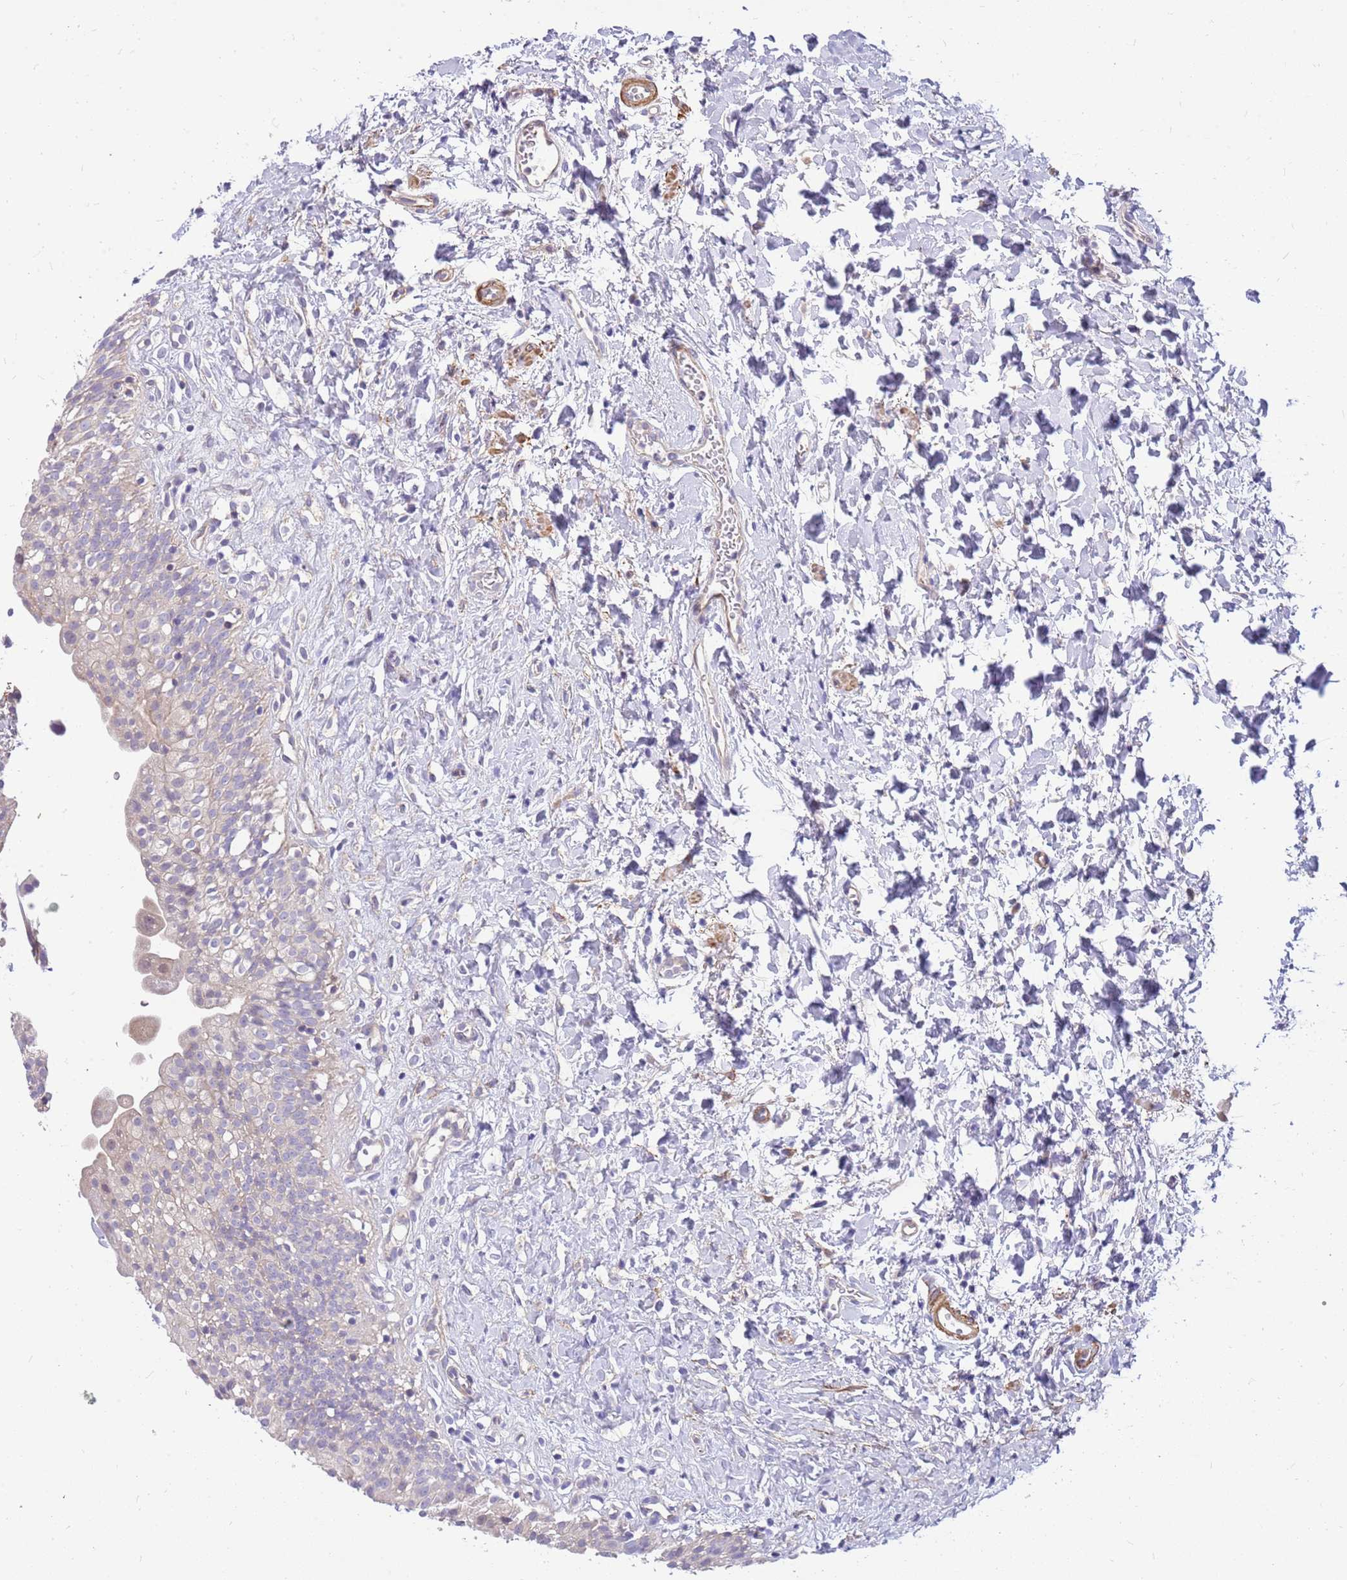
{"staining": {"intensity": "weak", "quantity": "25%-75%", "location": "cytoplasmic/membranous"}, "tissue": "urinary bladder", "cell_type": "Urothelial cells", "image_type": "normal", "snomed": [{"axis": "morphology", "description": "Normal tissue, NOS"}, {"axis": "topography", "description": "Urinary bladder"}], "caption": "The immunohistochemical stain shows weak cytoplasmic/membranous positivity in urothelial cells of unremarkable urinary bladder. (DAB IHC, brown staining for protein, blue staining for nuclei).", "gene": "MVD", "patient": {"sex": "male", "age": 51}}